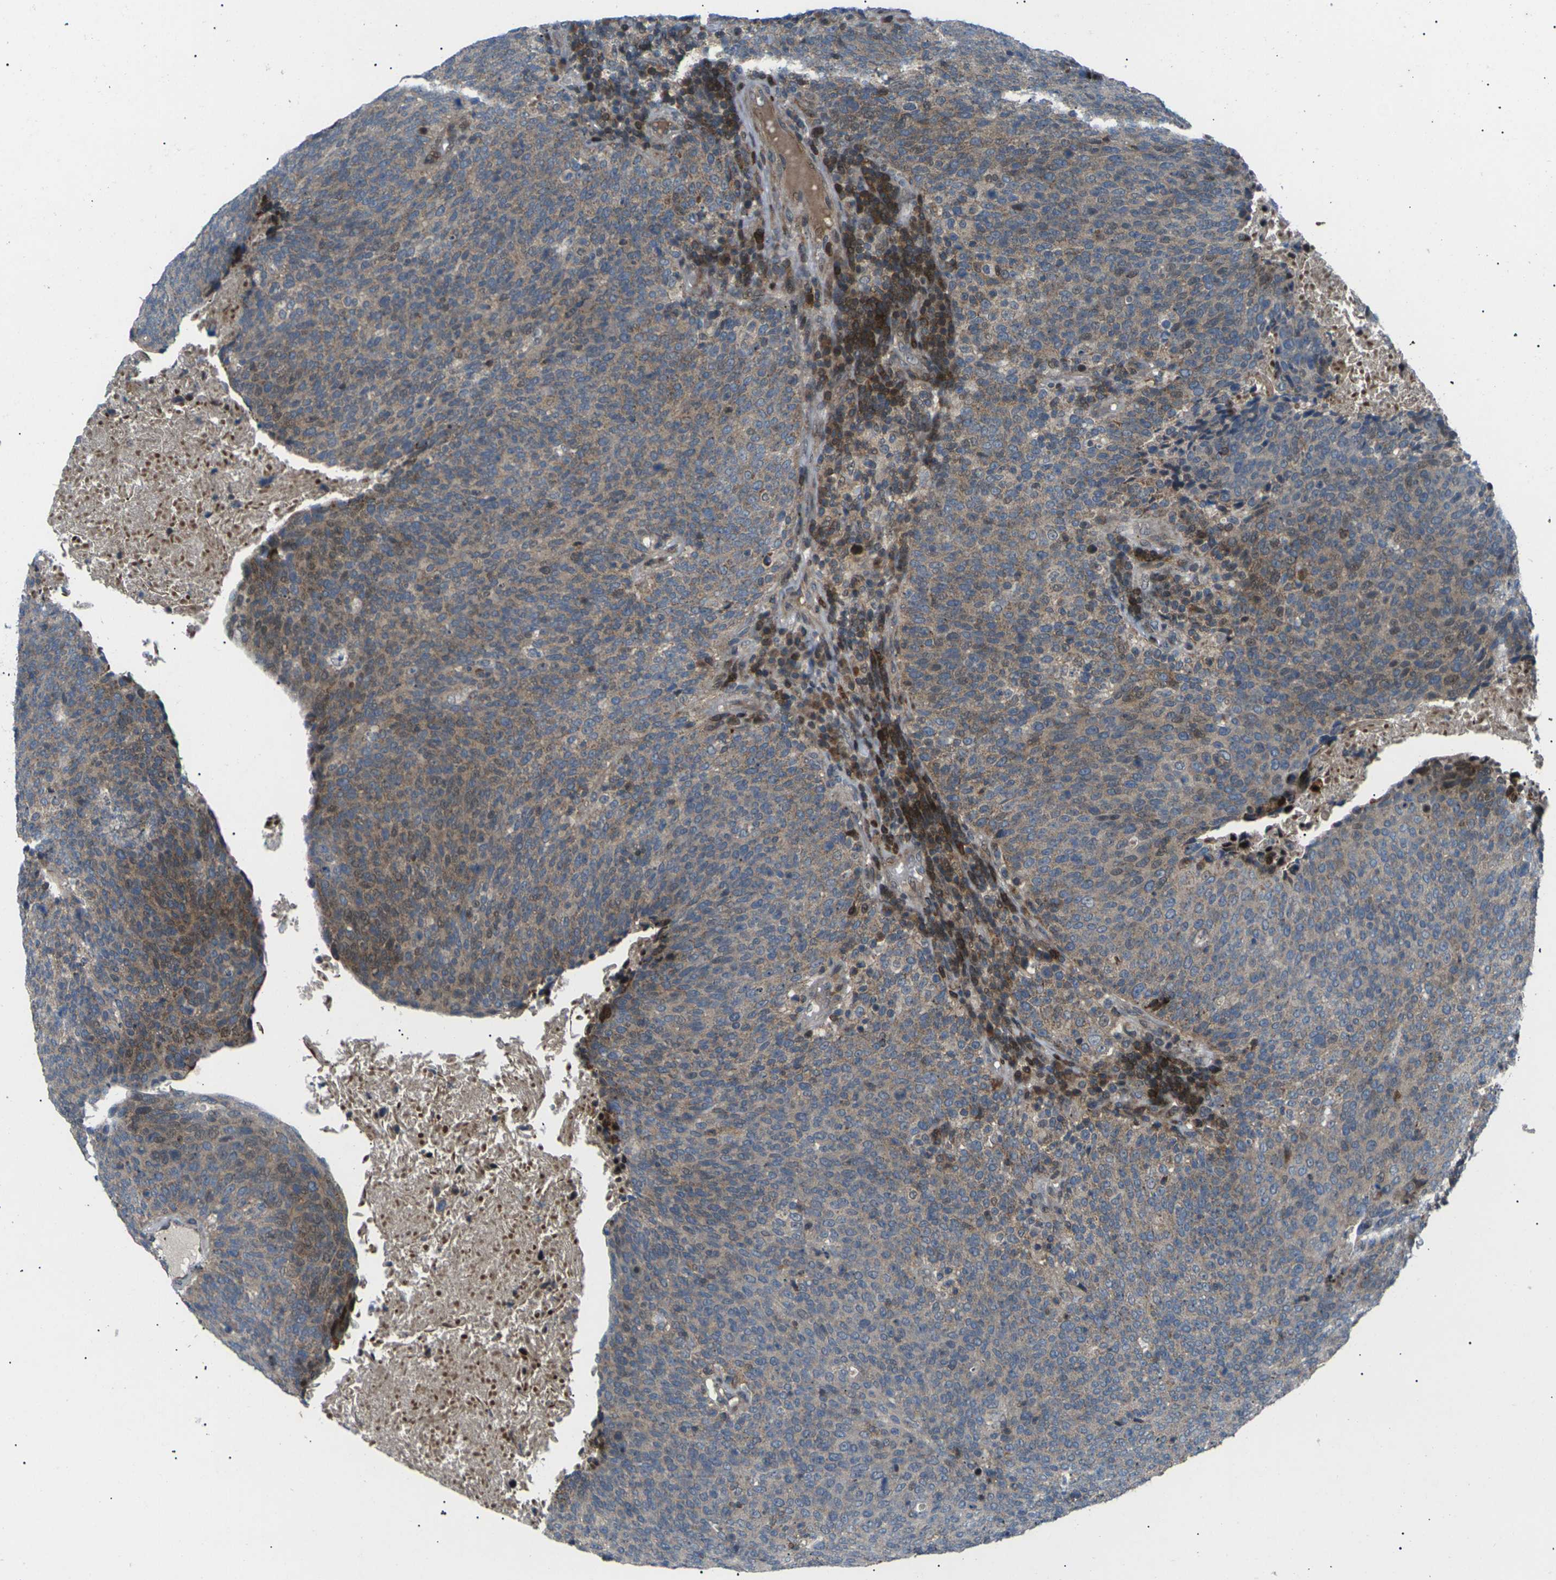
{"staining": {"intensity": "weak", "quantity": "25%-75%", "location": "cytoplasmic/membranous"}, "tissue": "head and neck cancer", "cell_type": "Tumor cells", "image_type": "cancer", "snomed": [{"axis": "morphology", "description": "Squamous cell carcinoma, NOS"}, {"axis": "morphology", "description": "Squamous cell carcinoma, metastatic, NOS"}, {"axis": "topography", "description": "Lymph node"}, {"axis": "topography", "description": "Head-Neck"}], "caption": "A histopathology image of head and neck cancer (squamous cell carcinoma) stained for a protein demonstrates weak cytoplasmic/membranous brown staining in tumor cells.", "gene": "RPS6KA3", "patient": {"sex": "male", "age": 62}}